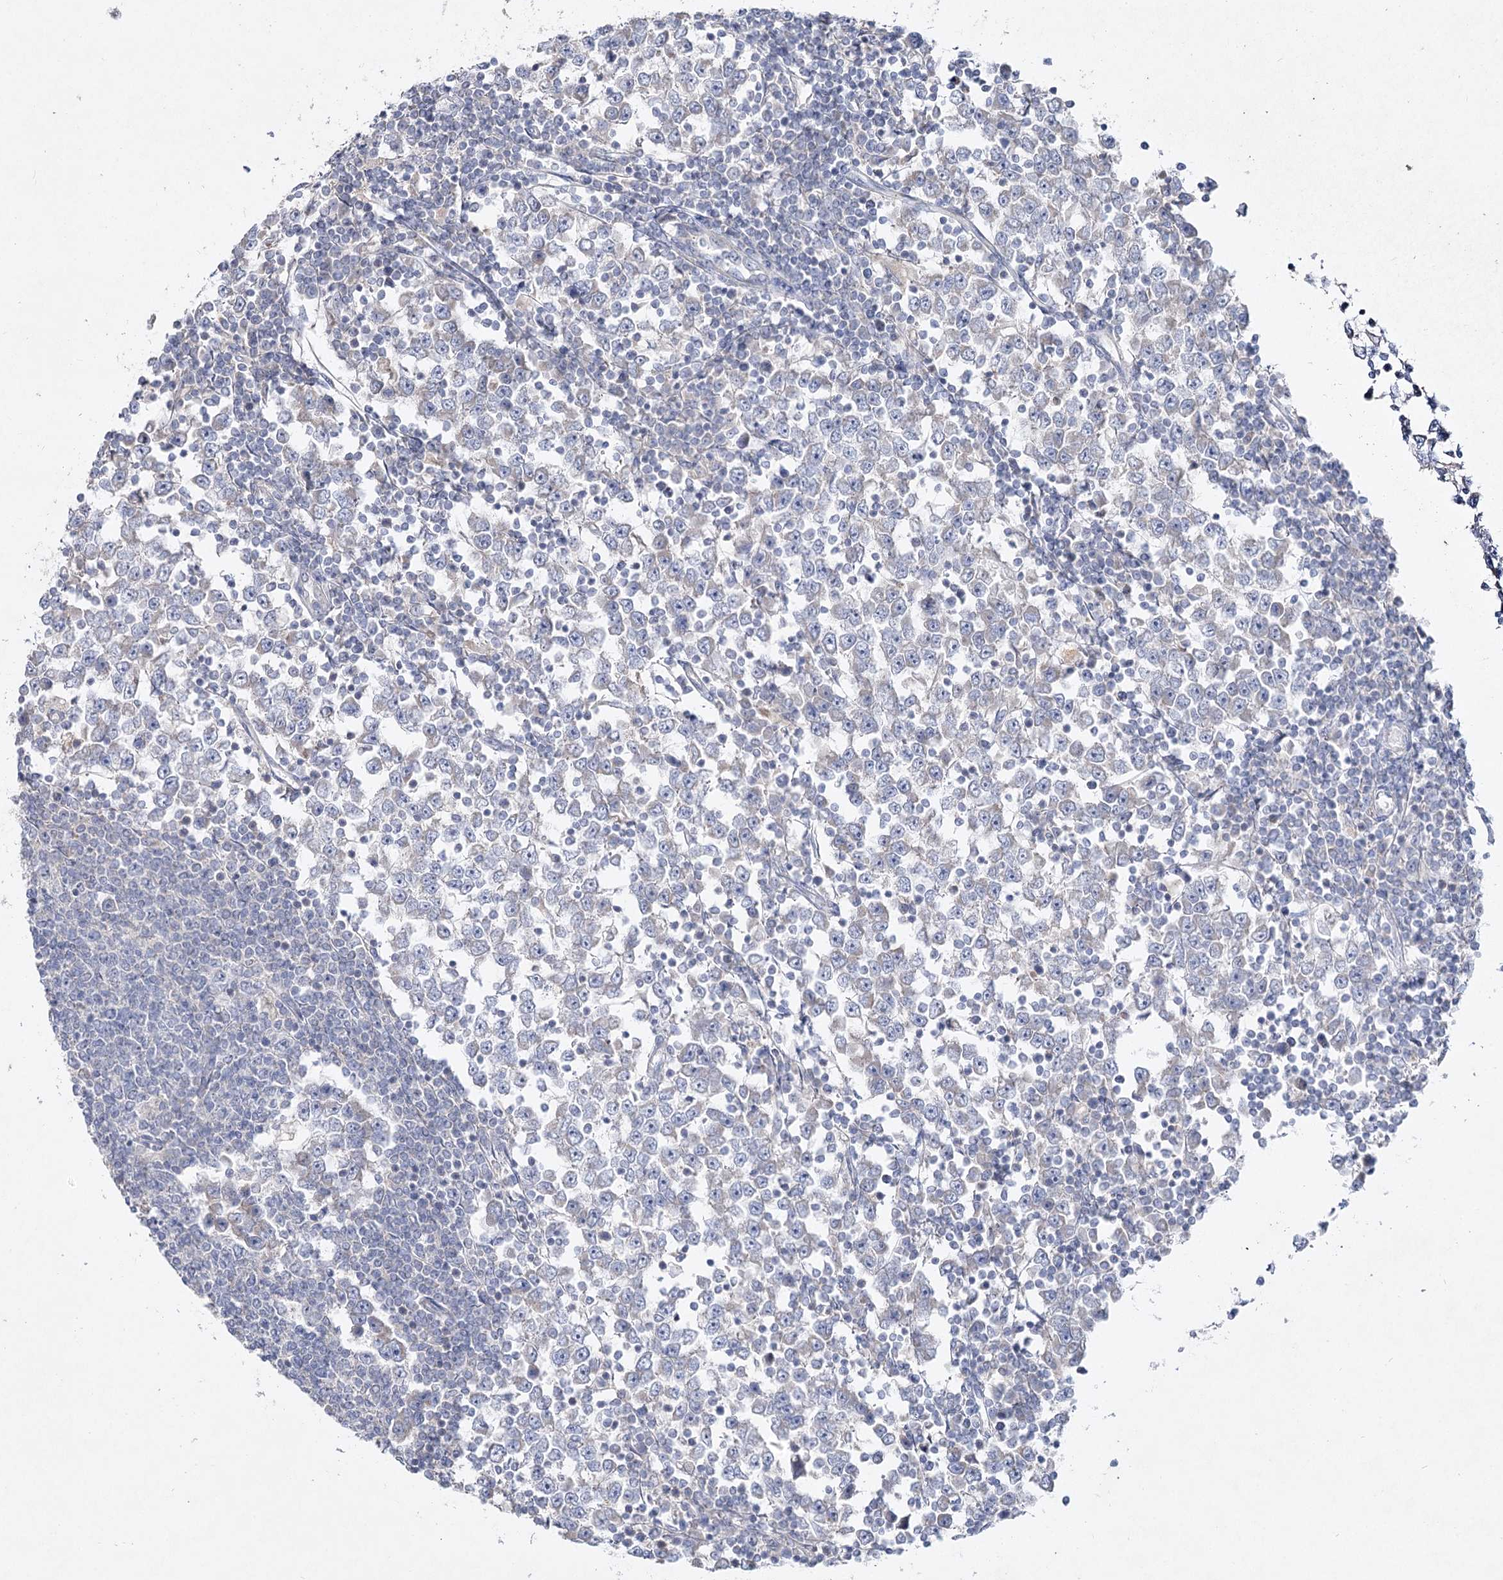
{"staining": {"intensity": "negative", "quantity": "none", "location": "none"}, "tissue": "testis cancer", "cell_type": "Tumor cells", "image_type": "cancer", "snomed": [{"axis": "morphology", "description": "Seminoma, NOS"}, {"axis": "topography", "description": "Testis"}], "caption": "Protein analysis of seminoma (testis) displays no significant positivity in tumor cells. Brightfield microscopy of immunohistochemistry stained with DAB (brown) and hematoxylin (blue), captured at high magnification.", "gene": "TMEM187", "patient": {"sex": "male", "age": 65}}